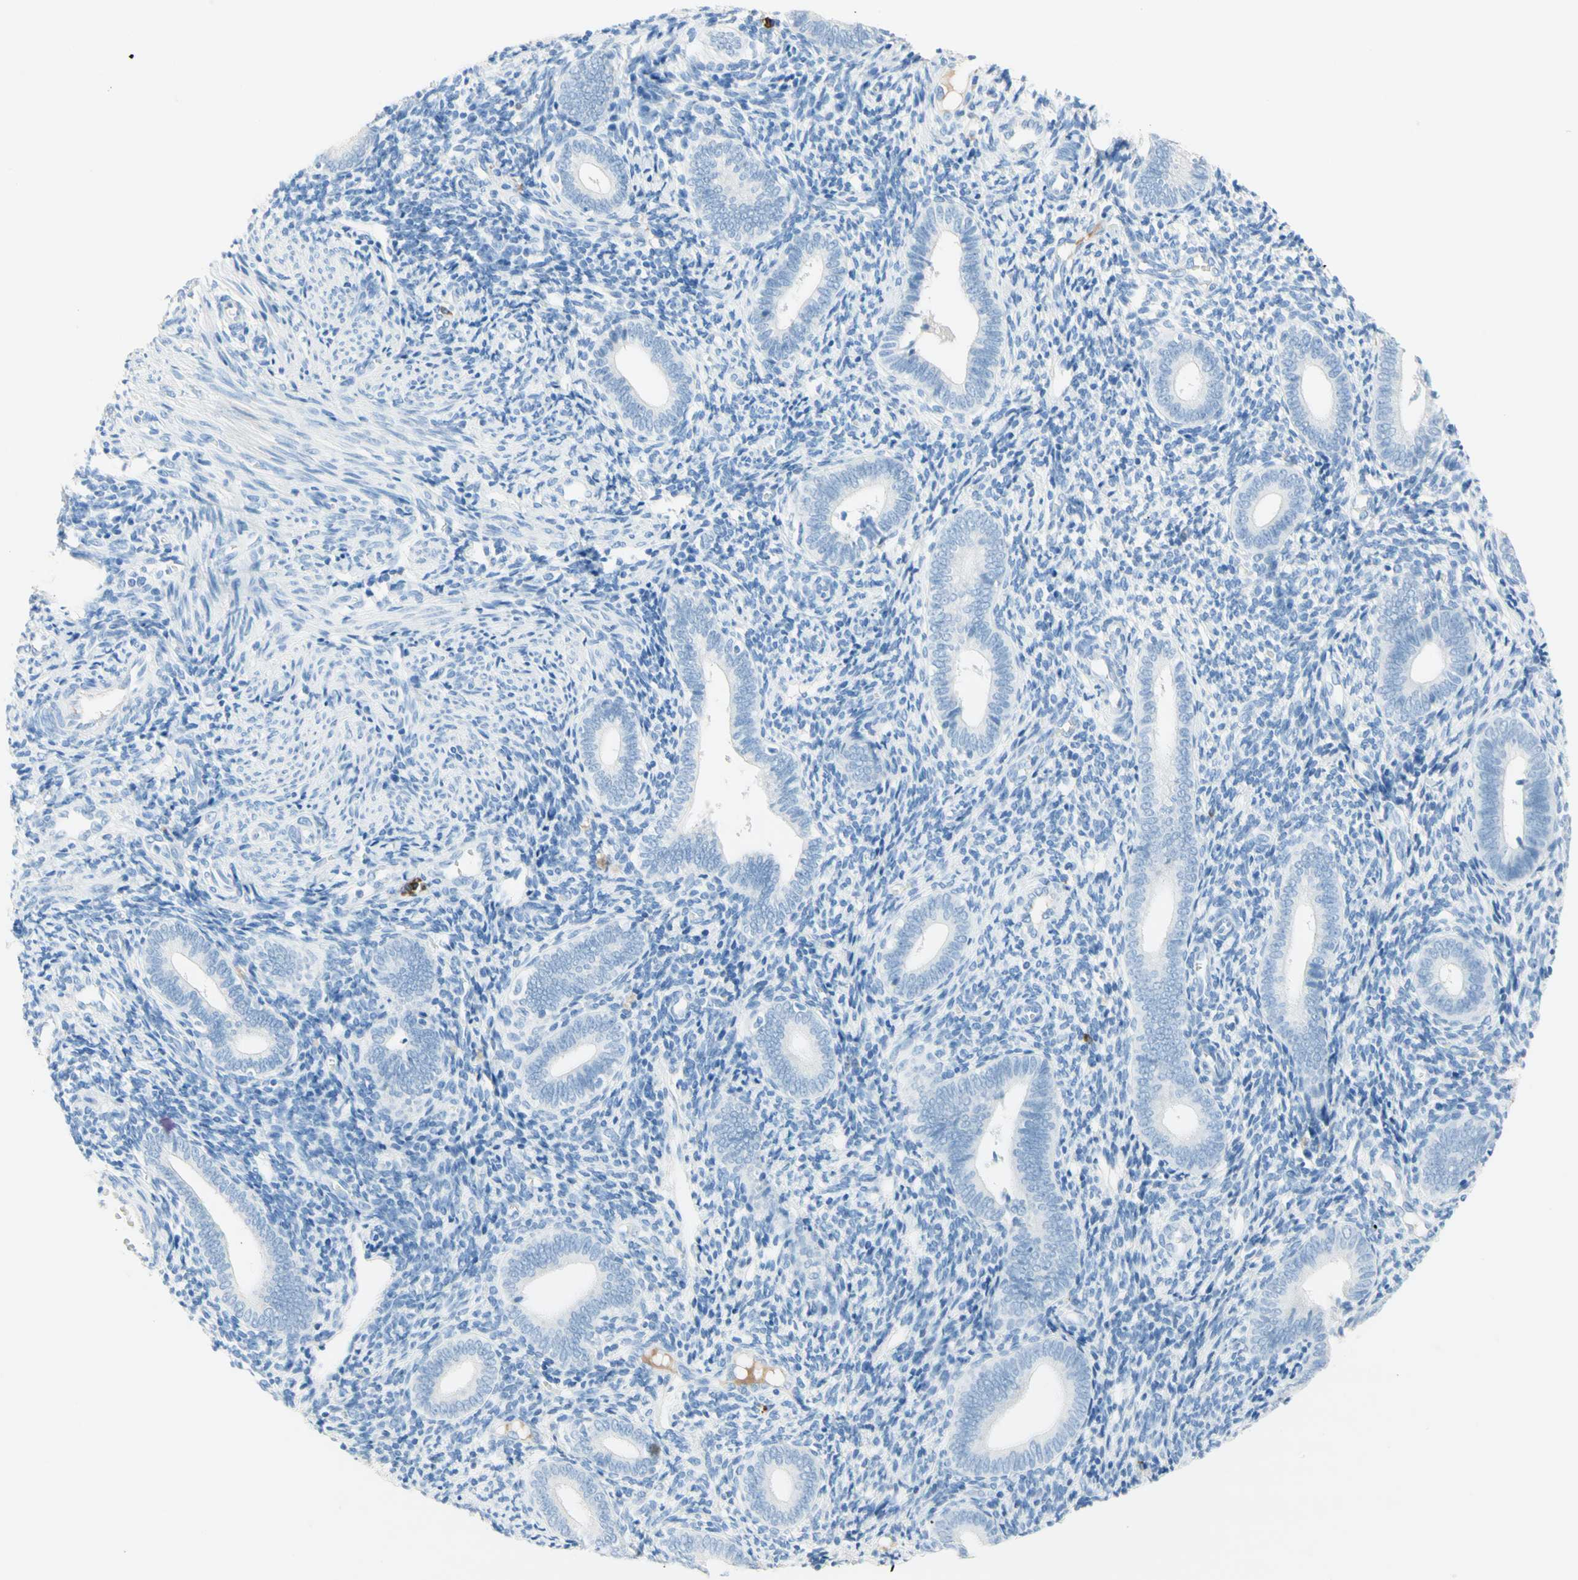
{"staining": {"intensity": "negative", "quantity": "none", "location": "none"}, "tissue": "endometrium", "cell_type": "Cells in endometrial stroma", "image_type": "normal", "snomed": [{"axis": "morphology", "description": "Normal tissue, NOS"}, {"axis": "topography", "description": "Uterus"}, {"axis": "topography", "description": "Endometrium"}], "caption": "Endometrium was stained to show a protein in brown. There is no significant expression in cells in endometrial stroma. (DAB immunohistochemistry (IHC), high magnification).", "gene": "IL6ST", "patient": {"sex": "female", "age": 33}}